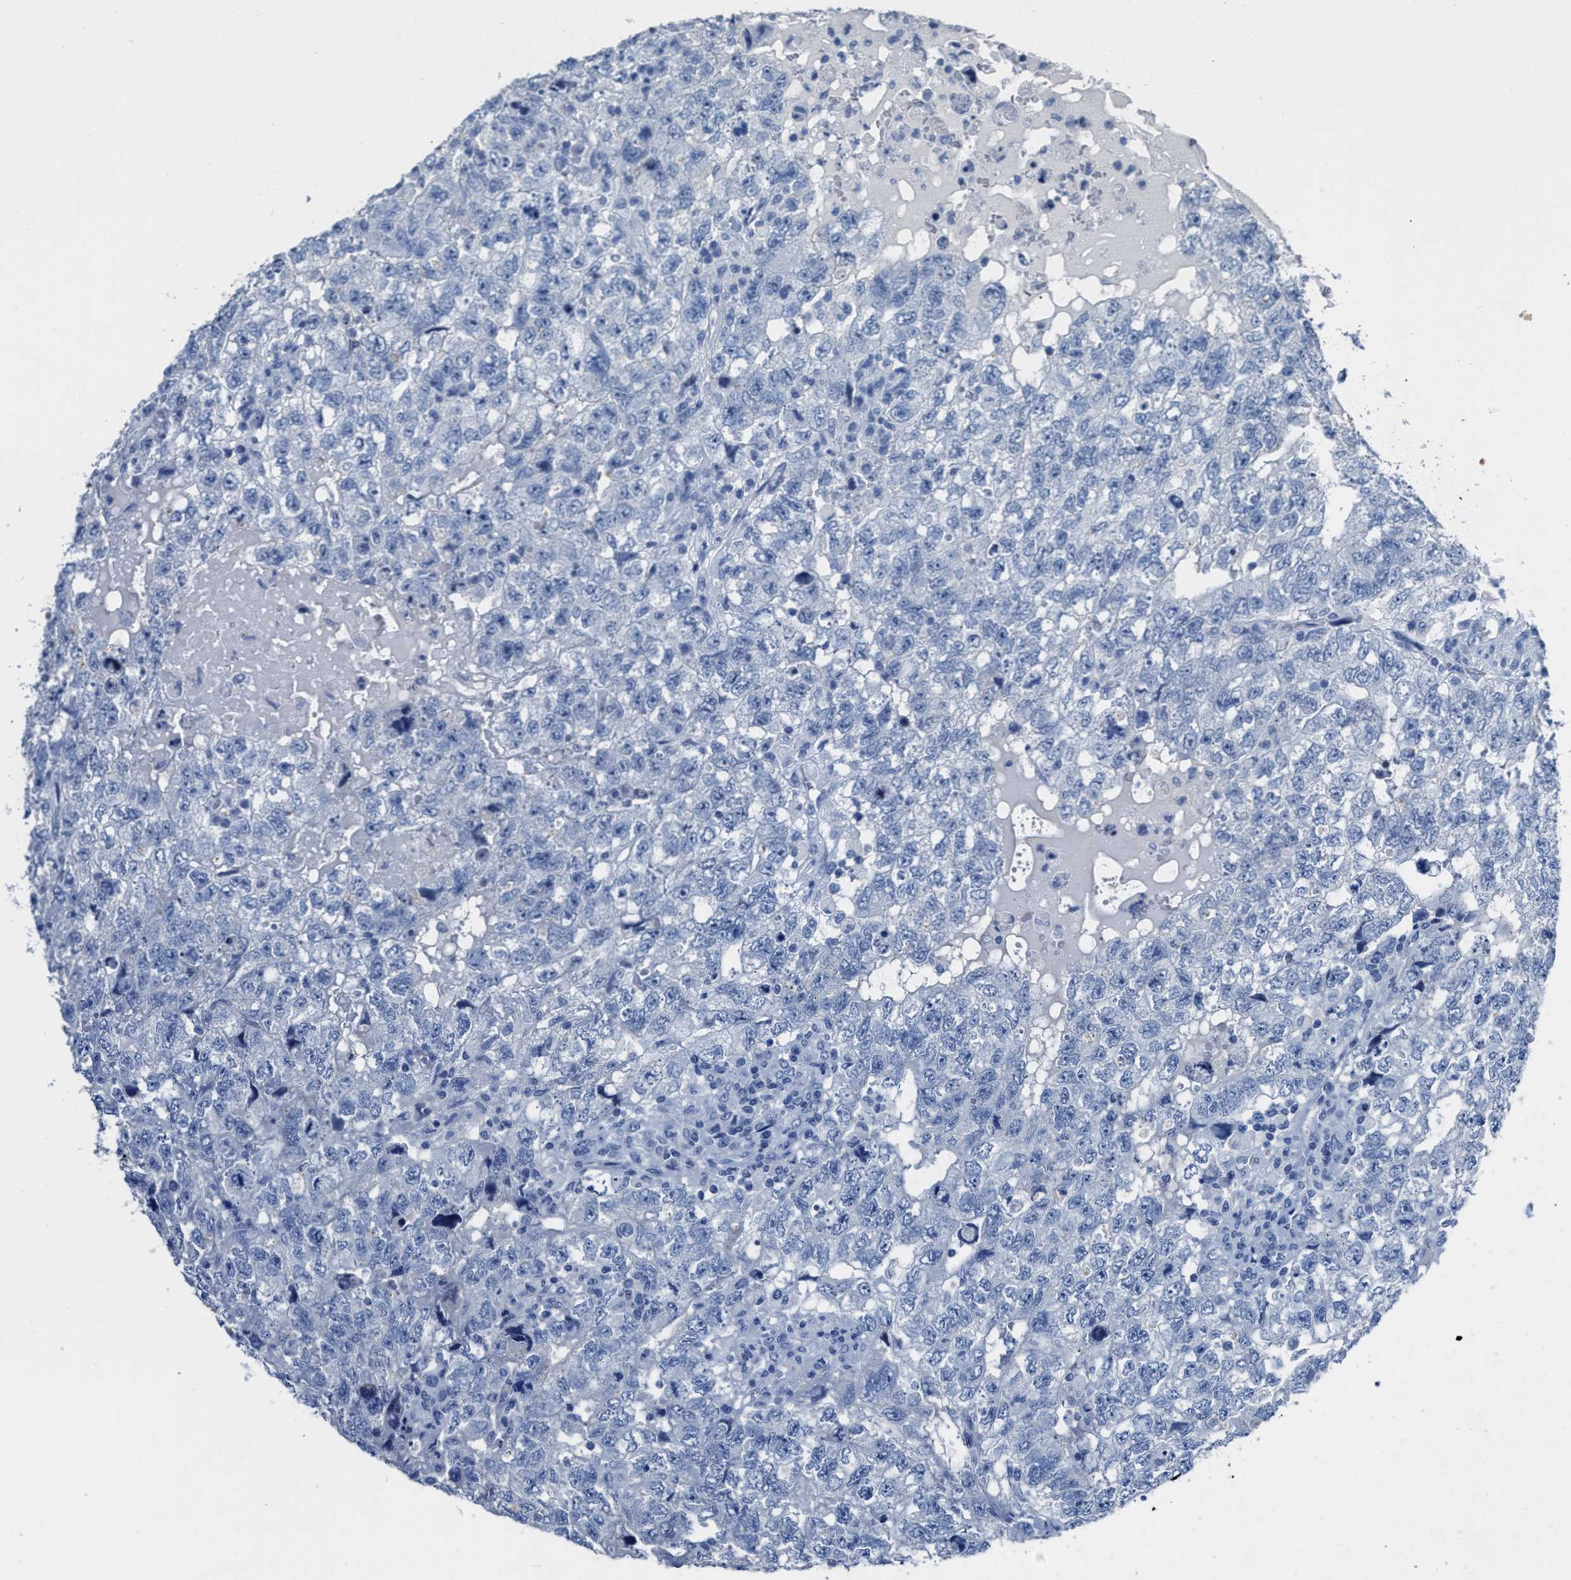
{"staining": {"intensity": "negative", "quantity": "none", "location": "none"}, "tissue": "testis cancer", "cell_type": "Tumor cells", "image_type": "cancer", "snomed": [{"axis": "morphology", "description": "Carcinoma, Embryonal, NOS"}, {"axis": "topography", "description": "Testis"}], "caption": "The micrograph demonstrates no staining of tumor cells in testis cancer (embryonal carcinoma).", "gene": "CEACAM5", "patient": {"sex": "male", "age": 36}}